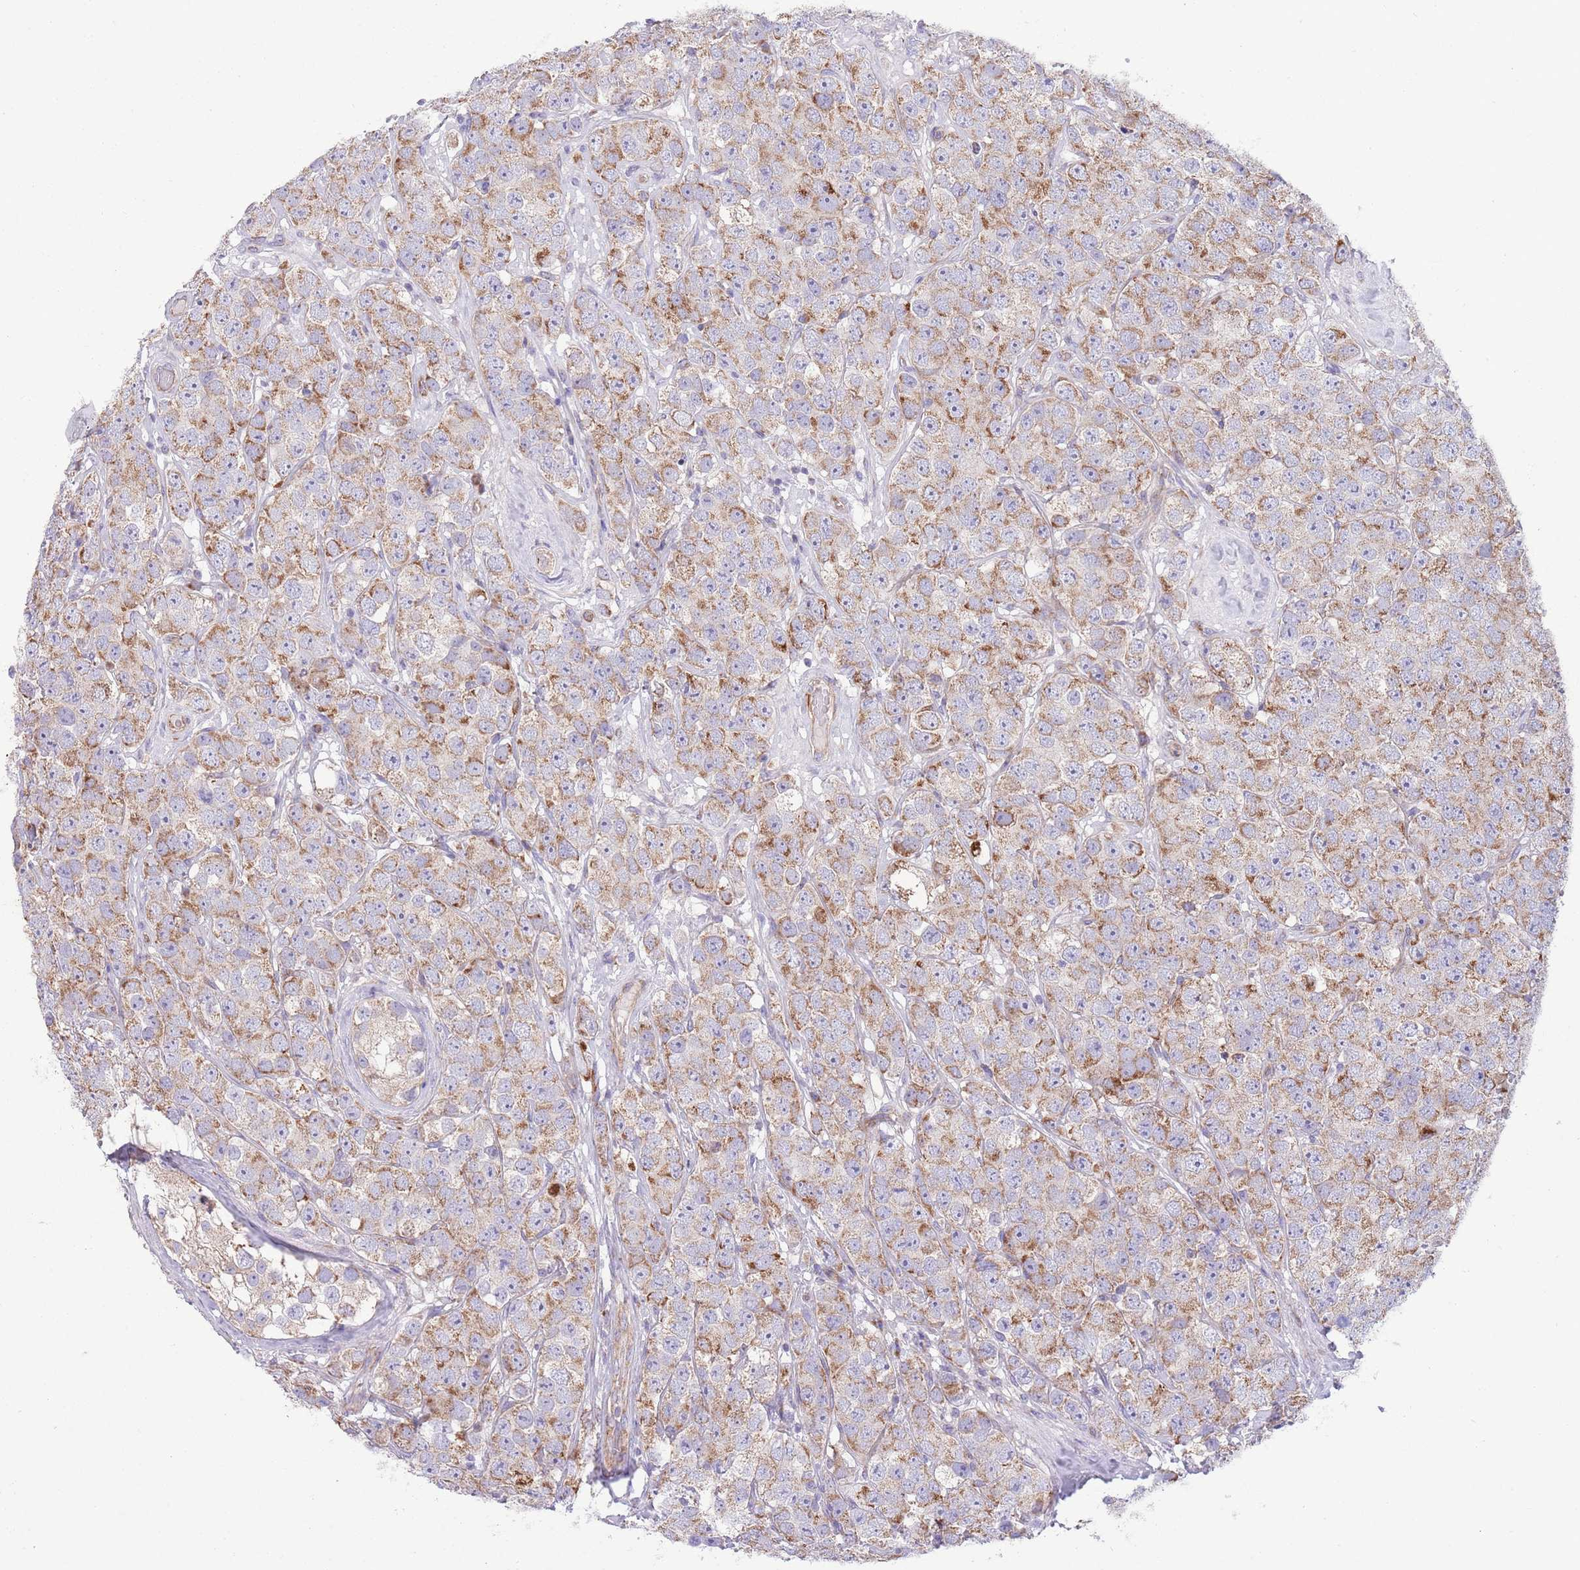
{"staining": {"intensity": "moderate", "quantity": ">75%", "location": "cytoplasmic/membranous"}, "tissue": "testis cancer", "cell_type": "Tumor cells", "image_type": "cancer", "snomed": [{"axis": "morphology", "description": "Seminoma, NOS"}, {"axis": "topography", "description": "Testis"}], "caption": "Testis cancer (seminoma) stained for a protein displays moderate cytoplasmic/membranous positivity in tumor cells.", "gene": "TOMM5", "patient": {"sex": "male", "age": 28}}